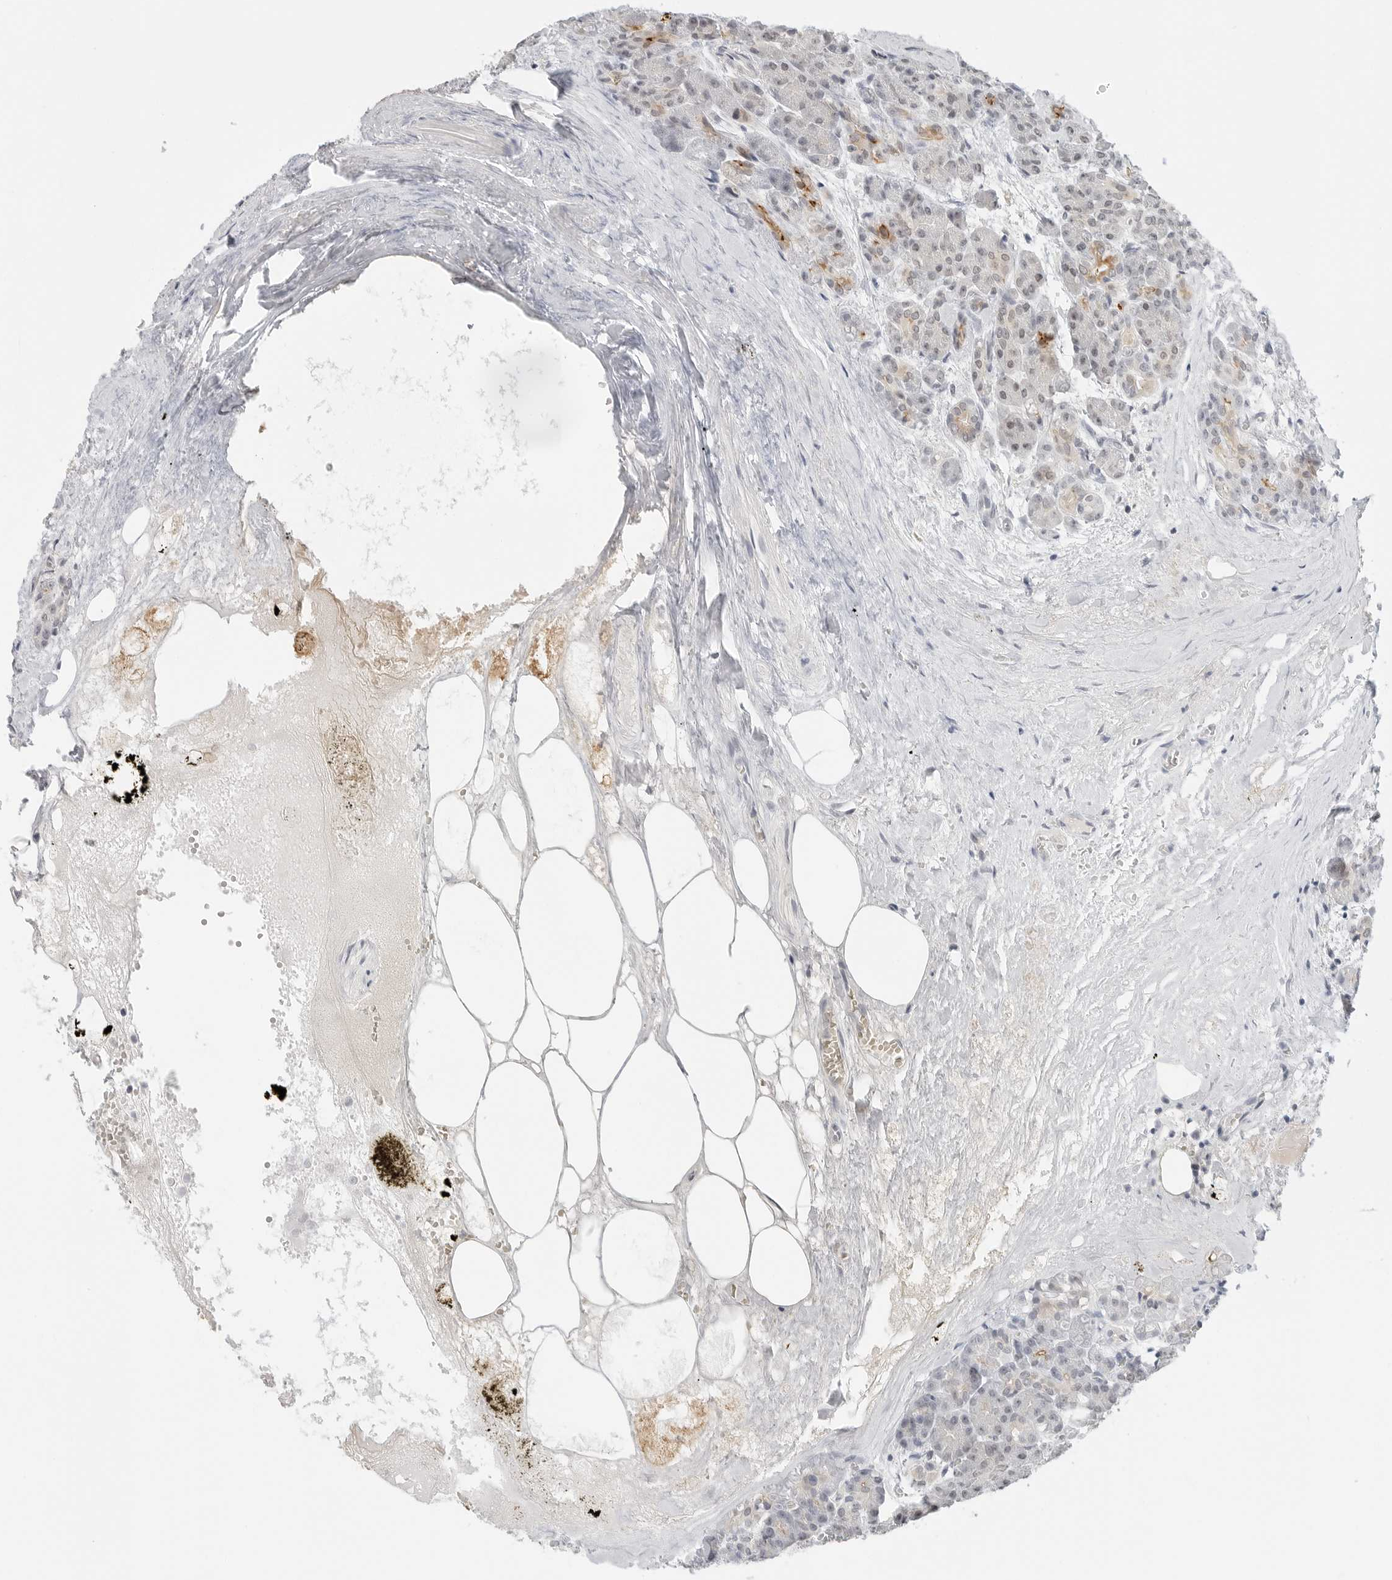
{"staining": {"intensity": "weak", "quantity": ">75%", "location": "nuclear"}, "tissue": "pancreas", "cell_type": "Exocrine glandular cells", "image_type": "normal", "snomed": [{"axis": "morphology", "description": "Normal tissue, NOS"}, {"axis": "topography", "description": "Pancreas"}], "caption": "A brown stain labels weak nuclear positivity of a protein in exocrine glandular cells of unremarkable pancreas.", "gene": "TSEN2", "patient": {"sex": "male", "age": 63}}